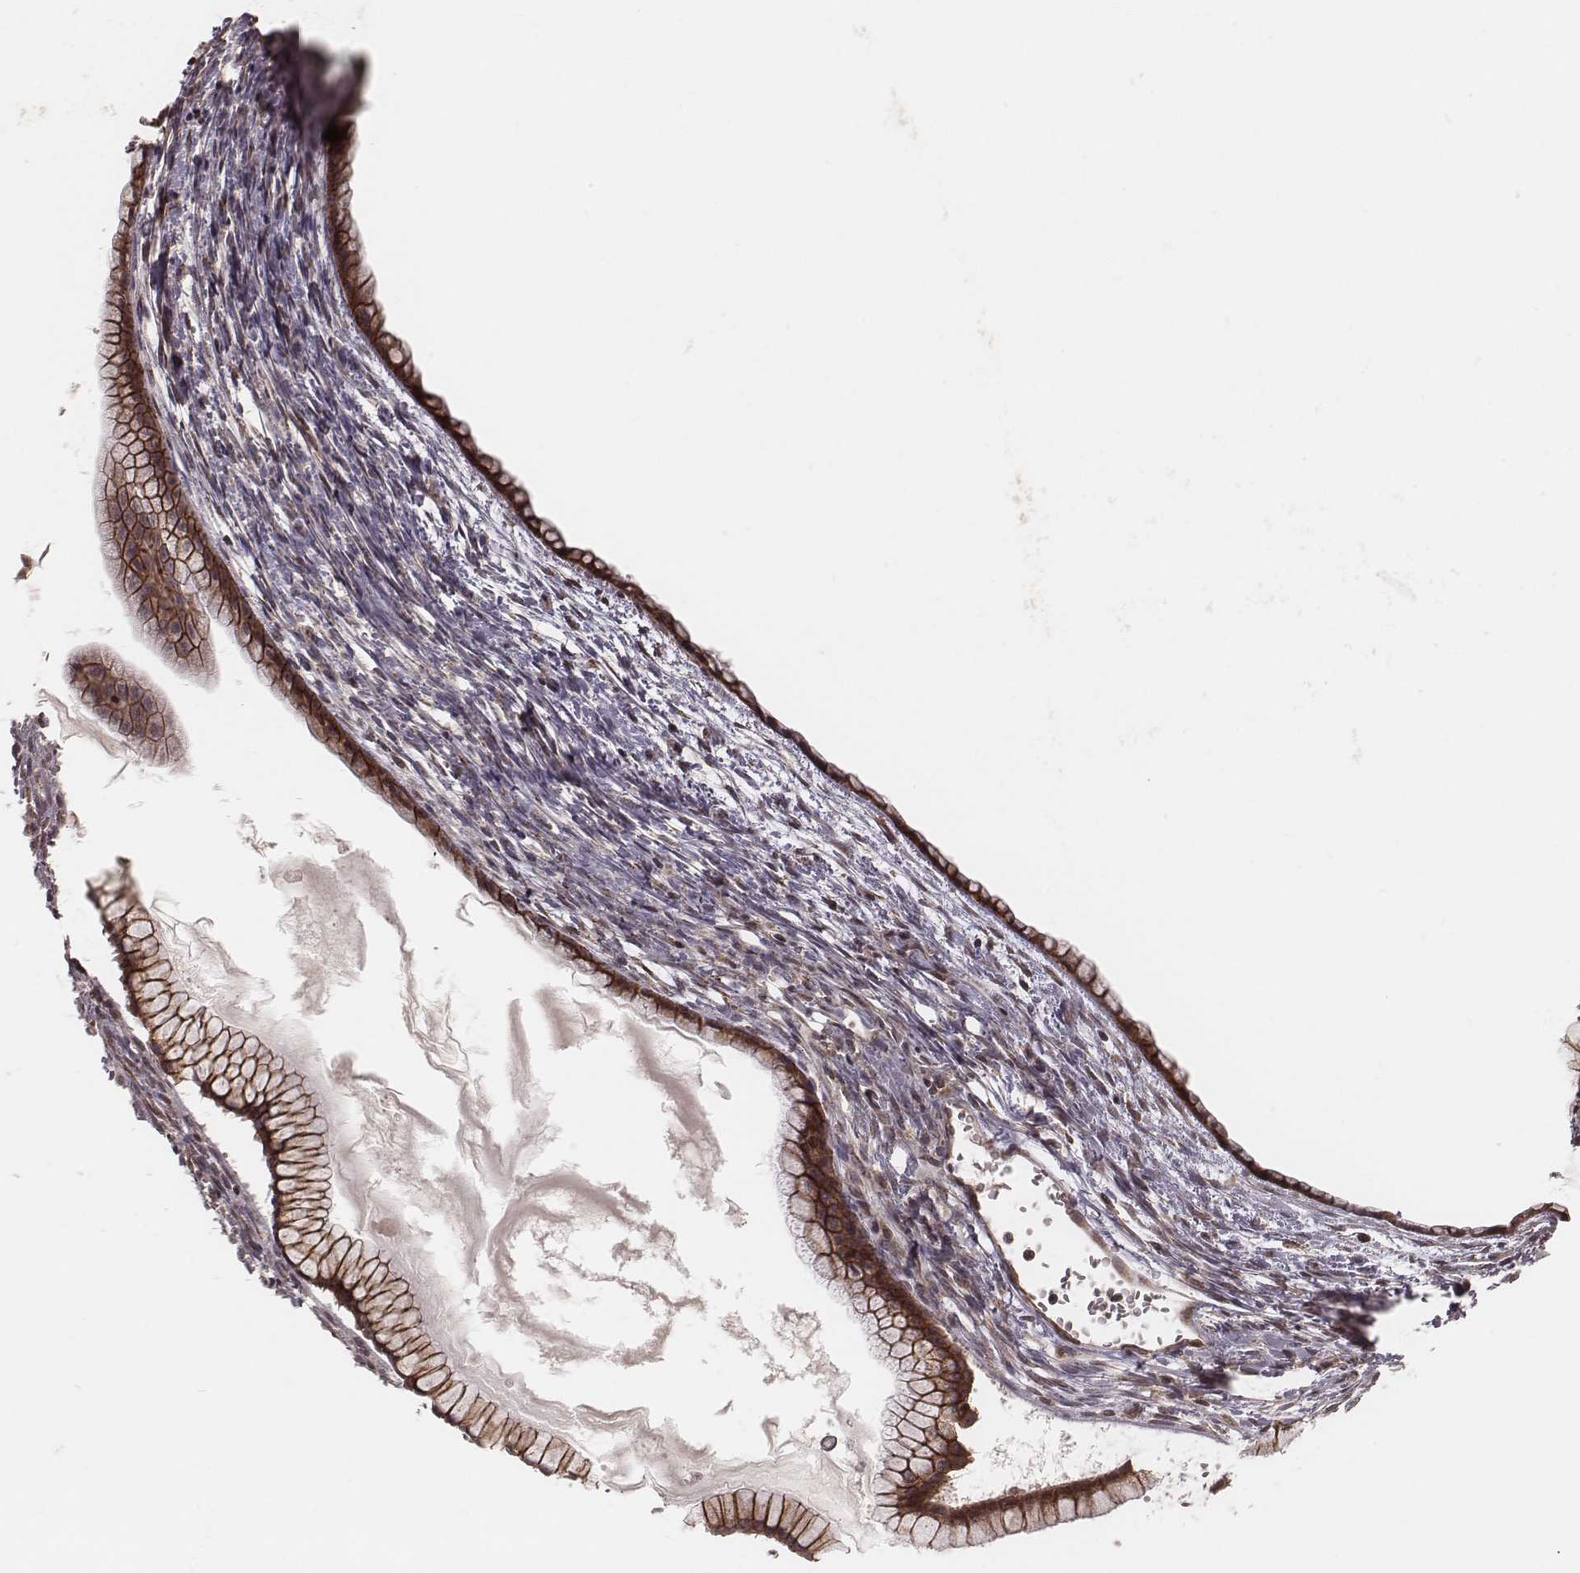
{"staining": {"intensity": "strong", "quantity": ">75%", "location": "cytoplasmic/membranous"}, "tissue": "ovarian cancer", "cell_type": "Tumor cells", "image_type": "cancer", "snomed": [{"axis": "morphology", "description": "Cystadenocarcinoma, mucinous, NOS"}, {"axis": "topography", "description": "Ovary"}], "caption": "Immunohistochemistry micrograph of human mucinous cystadenocarcinoma (ovarian) stained for a protein (brown), which displays high levels of strong cytoplasmic/membranous positivity in about >75% of tumor cells.", "gene": "MYO19", "patient": {"sex": "female", "age": 41}}